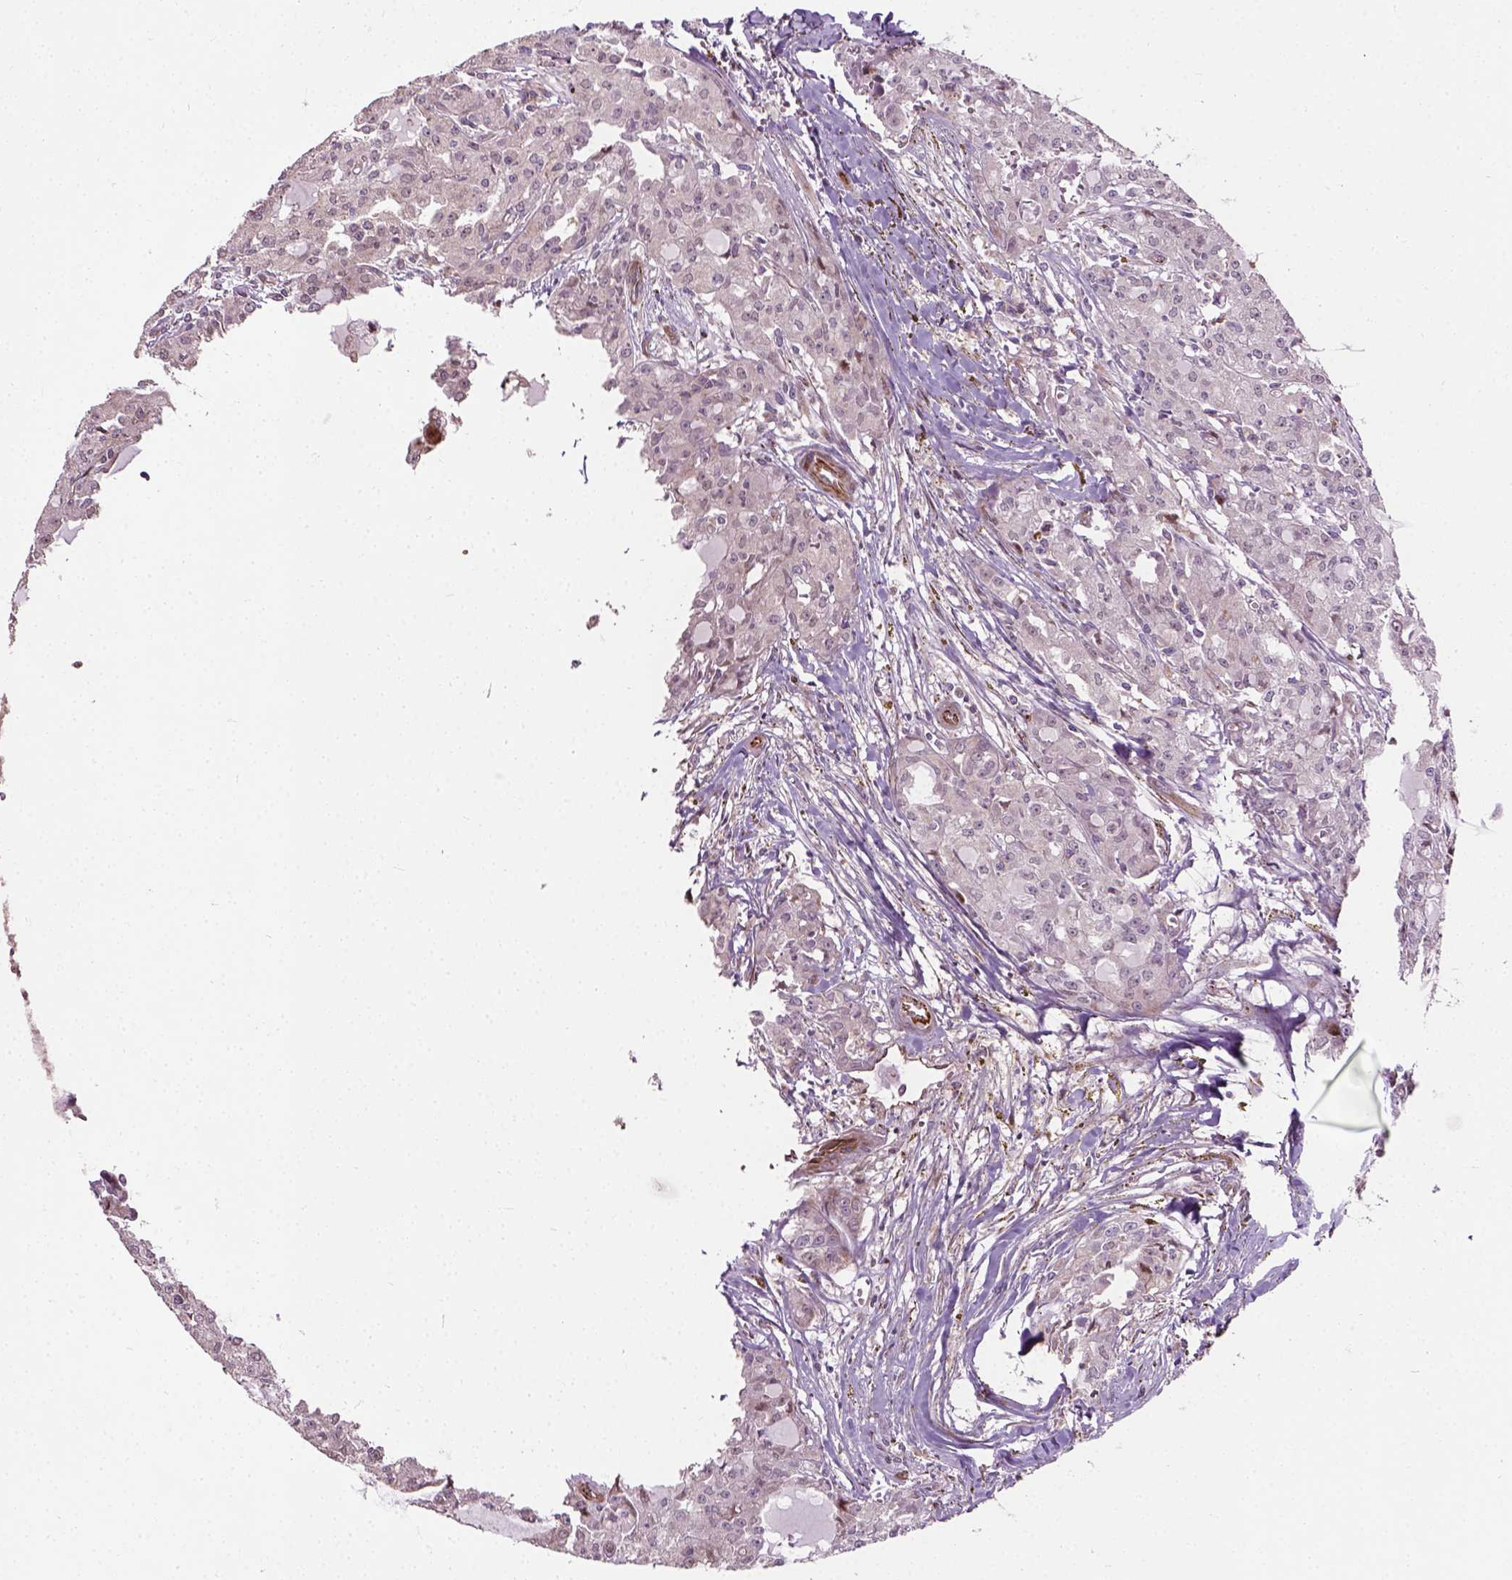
{"staining": {"intensity": "negative", "quantity": "none", "location": "none"}, "tissue": "head and neck cancer", "cell_type": "Tumor cells", "image_type": "cancer", "snomed": [{"axis": "morphology", "description": "Adenocarcinoma, NOS"}, {"axis": "topography", "description": "Head-Neck"}], "caption": "Immunohistochemistry (IHC) image of adenocarcinoma (head and neck) stained for a protein (brown), which displays no expression in tumor cells.", "gene": "PKP3", "patient": {"sex": "male", "age": 64}}